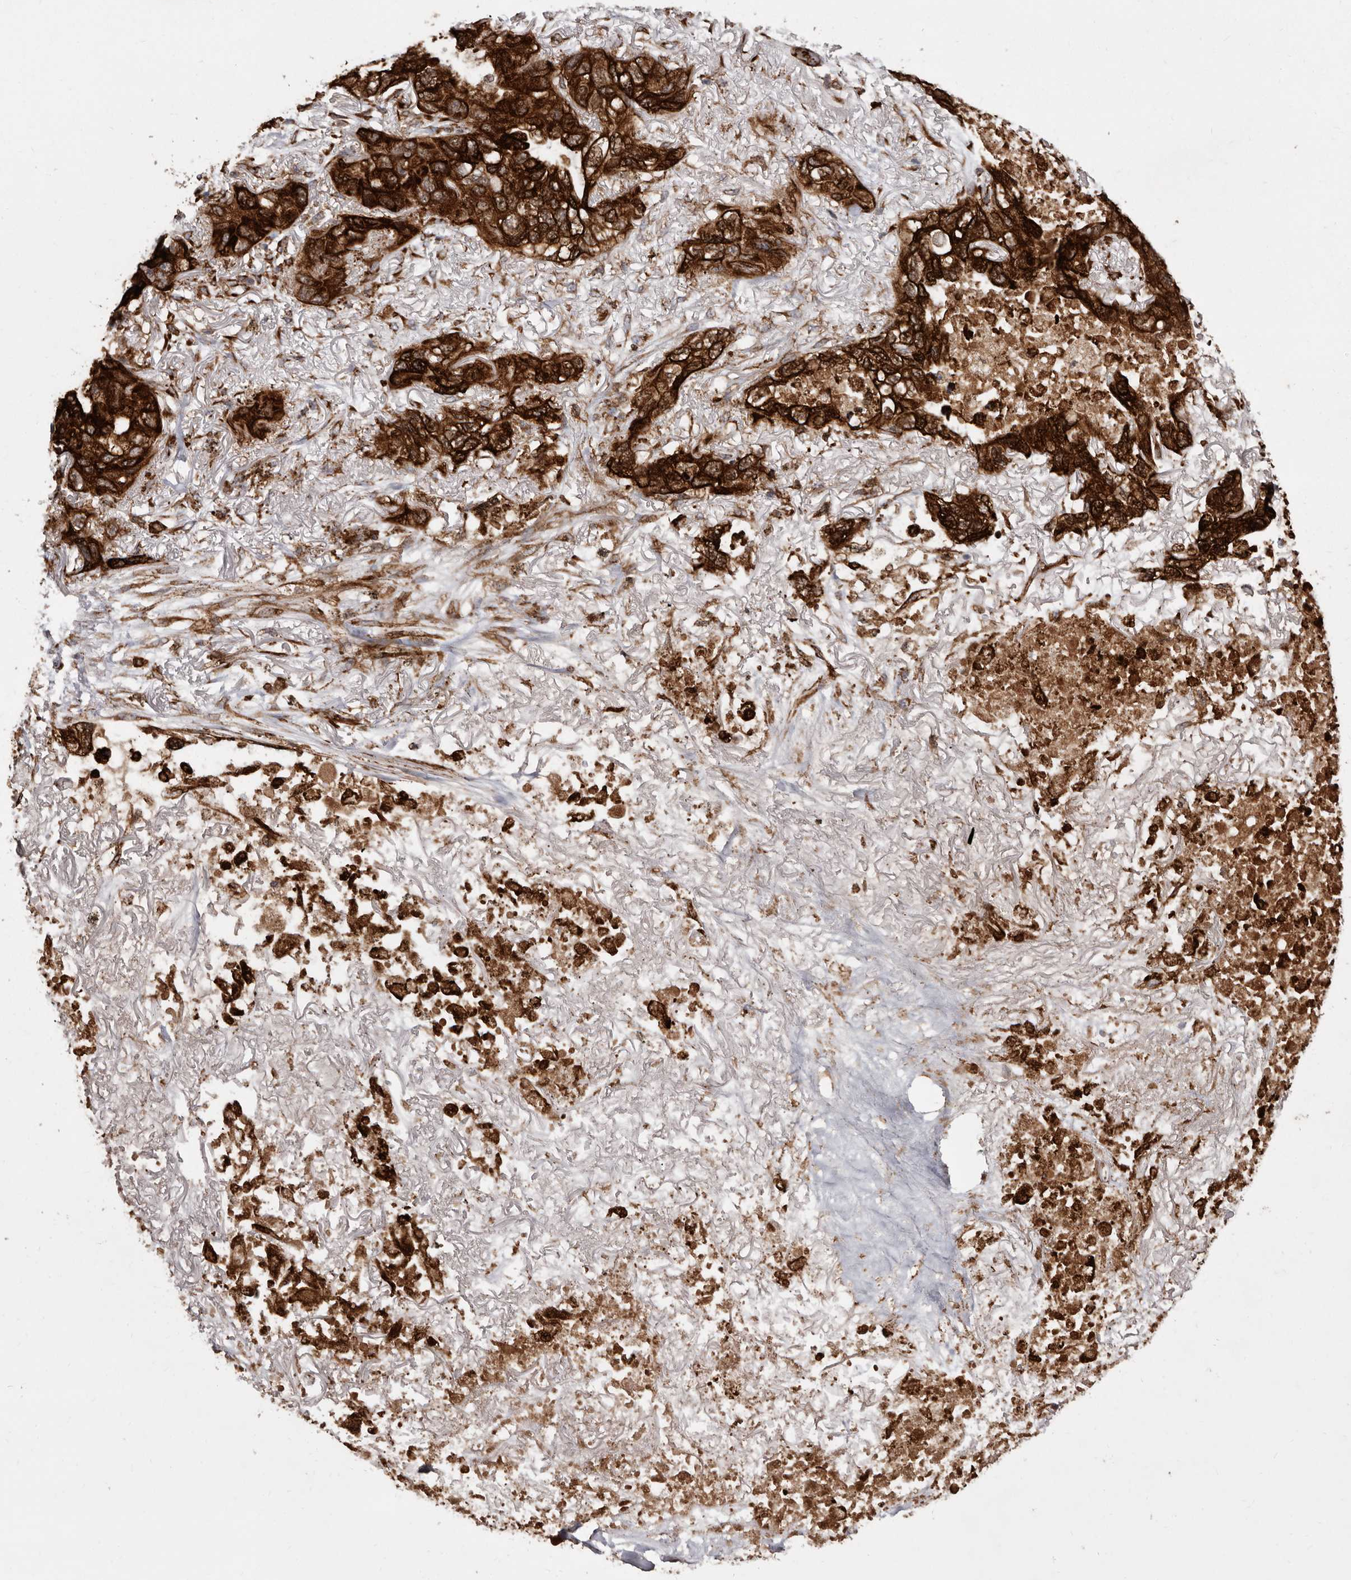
{"staining": {"intensity": "strong", "quantity": ">75%", "location": "cytoplasmic/membranous"}, "tissue": "lung cancer", "cell_type": "Tumor cells", "image_type": "cancer", "snomed": [{"axis": "morphology", "description": "Squamous cell carcinoma, NOS"}, {"axis": "topography", "description": "Lung"}], "caption": "Immunohistochemistry histopathology image of human lung squamous cell carcinoma stained for a protein (brown), which demonstrates high levels of strong cytoplasmic/membranous positivity in approximately >75% of tumor cells.", "gene": "FLAD1", "patient": {"sex": "female", "age": 73}}